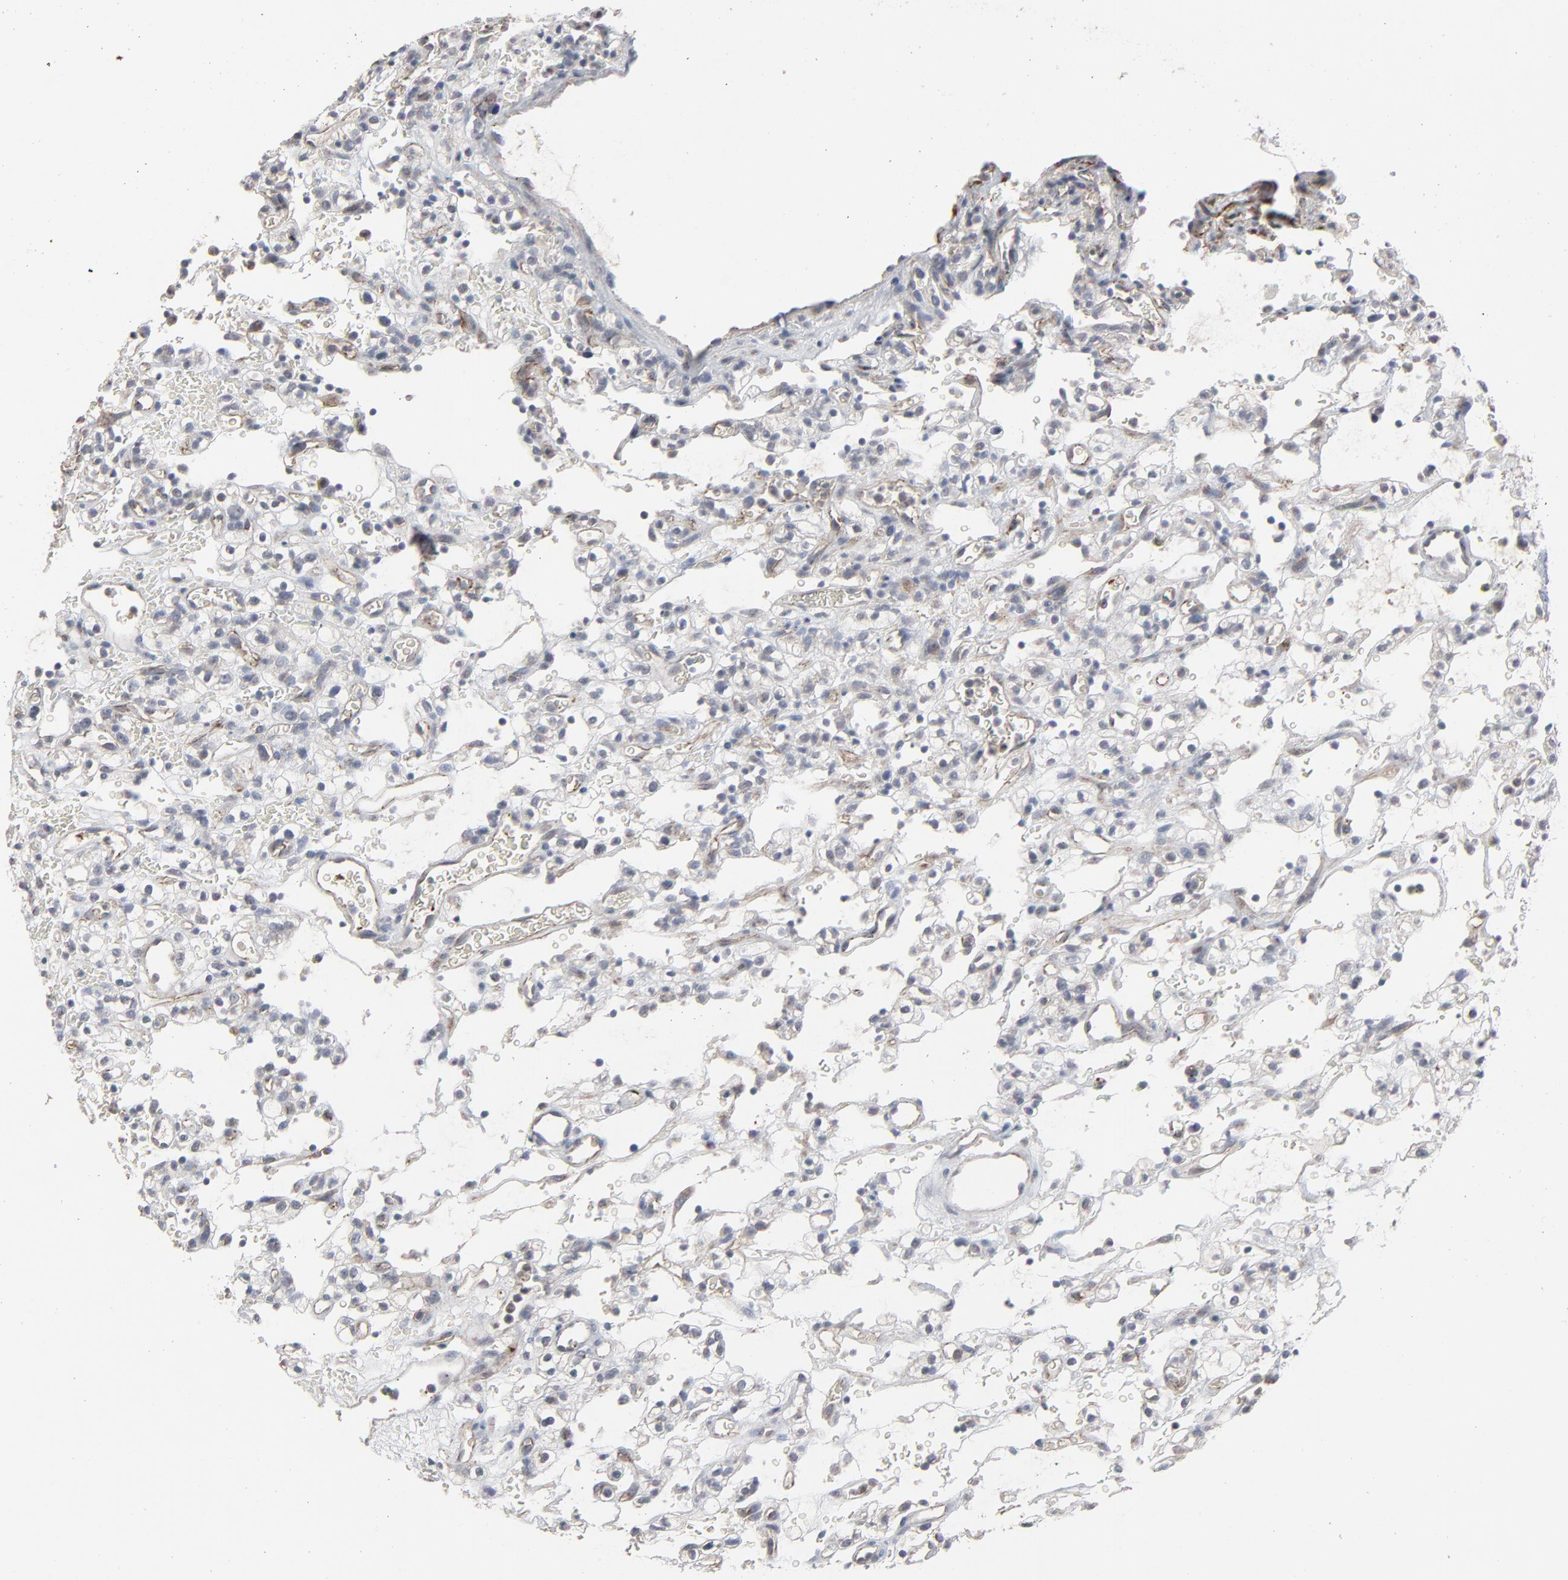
{"staining": {"intensity": "negative", "quantity": "none", "location": "none"}, "tissue": "renal cancer", "cell_type": "Tumor cells", "image_type": "cancer", "snomed": [{"axis": "morphology", "description": "Normal tissue, NOS"}, {"axis": "morphology", "description": "Adenocarcinoma, NOS"}, {"axis": "topography", "description": "Kidney"}], "caption": "DAB immunohistochemical staining of renal adenocarcinoma shows no significant staining in tumor cells.", "gene": "JAM3", "patient": {"sex": "female", "age": 72}}